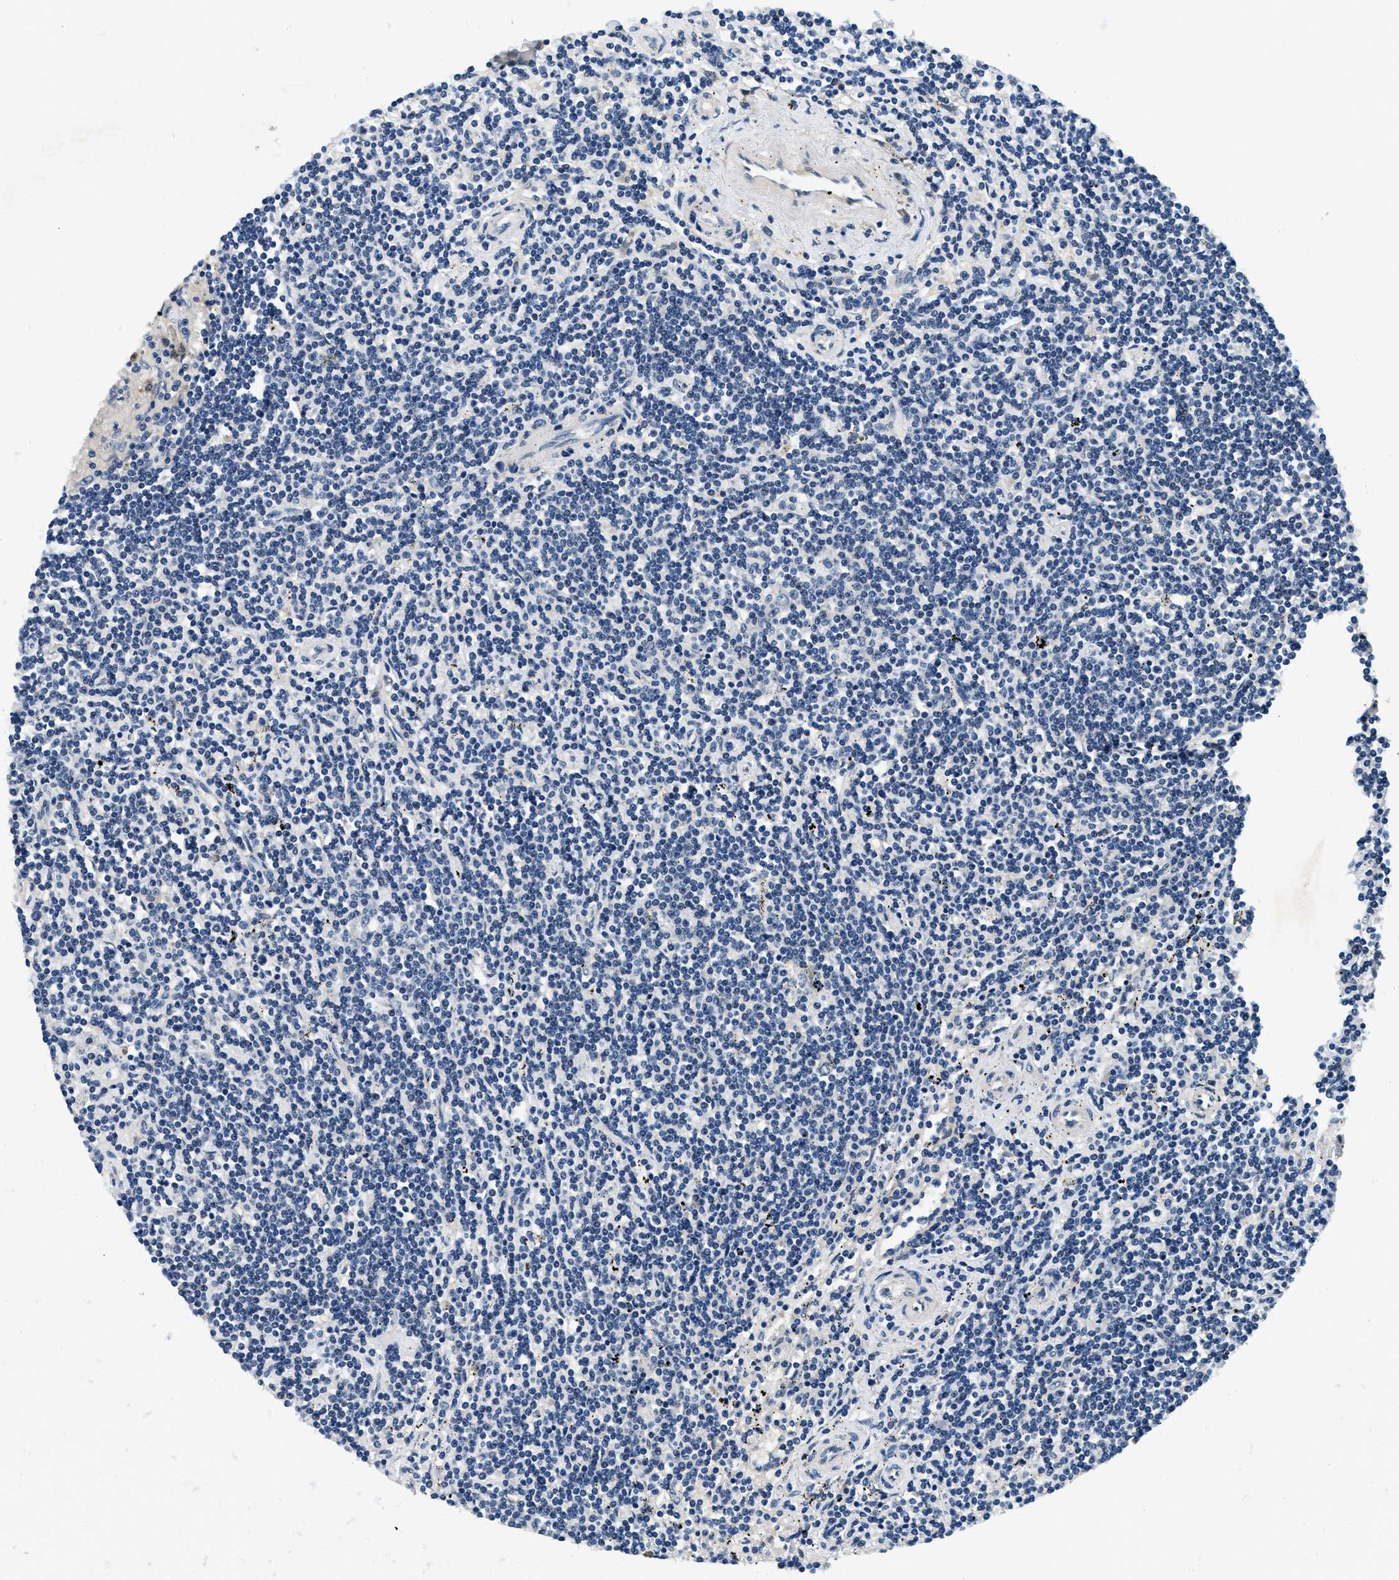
{"staining": {"intensity": "negative", "quantity": "none", "location": "none"}, "tissue": "lymphoma", "cell_type": "Tumor cells", "image_type": "cancer", "snomed": [{"axis": "morphology", "description": "Malignant lymphoma, non-Hodgkin's type, Low grade"}, {"axis": "topography", "description": "Spleen"}], "caption": "Tumor cells show no significant protein staining in lymphoma. (DAB (3,3'-diaminobenzidine) immunohistochemistry (IHC) with hematoxylin counter stain).", "gene": "ALDH3A2", "patient": {"sex": "male", "age": 76}}